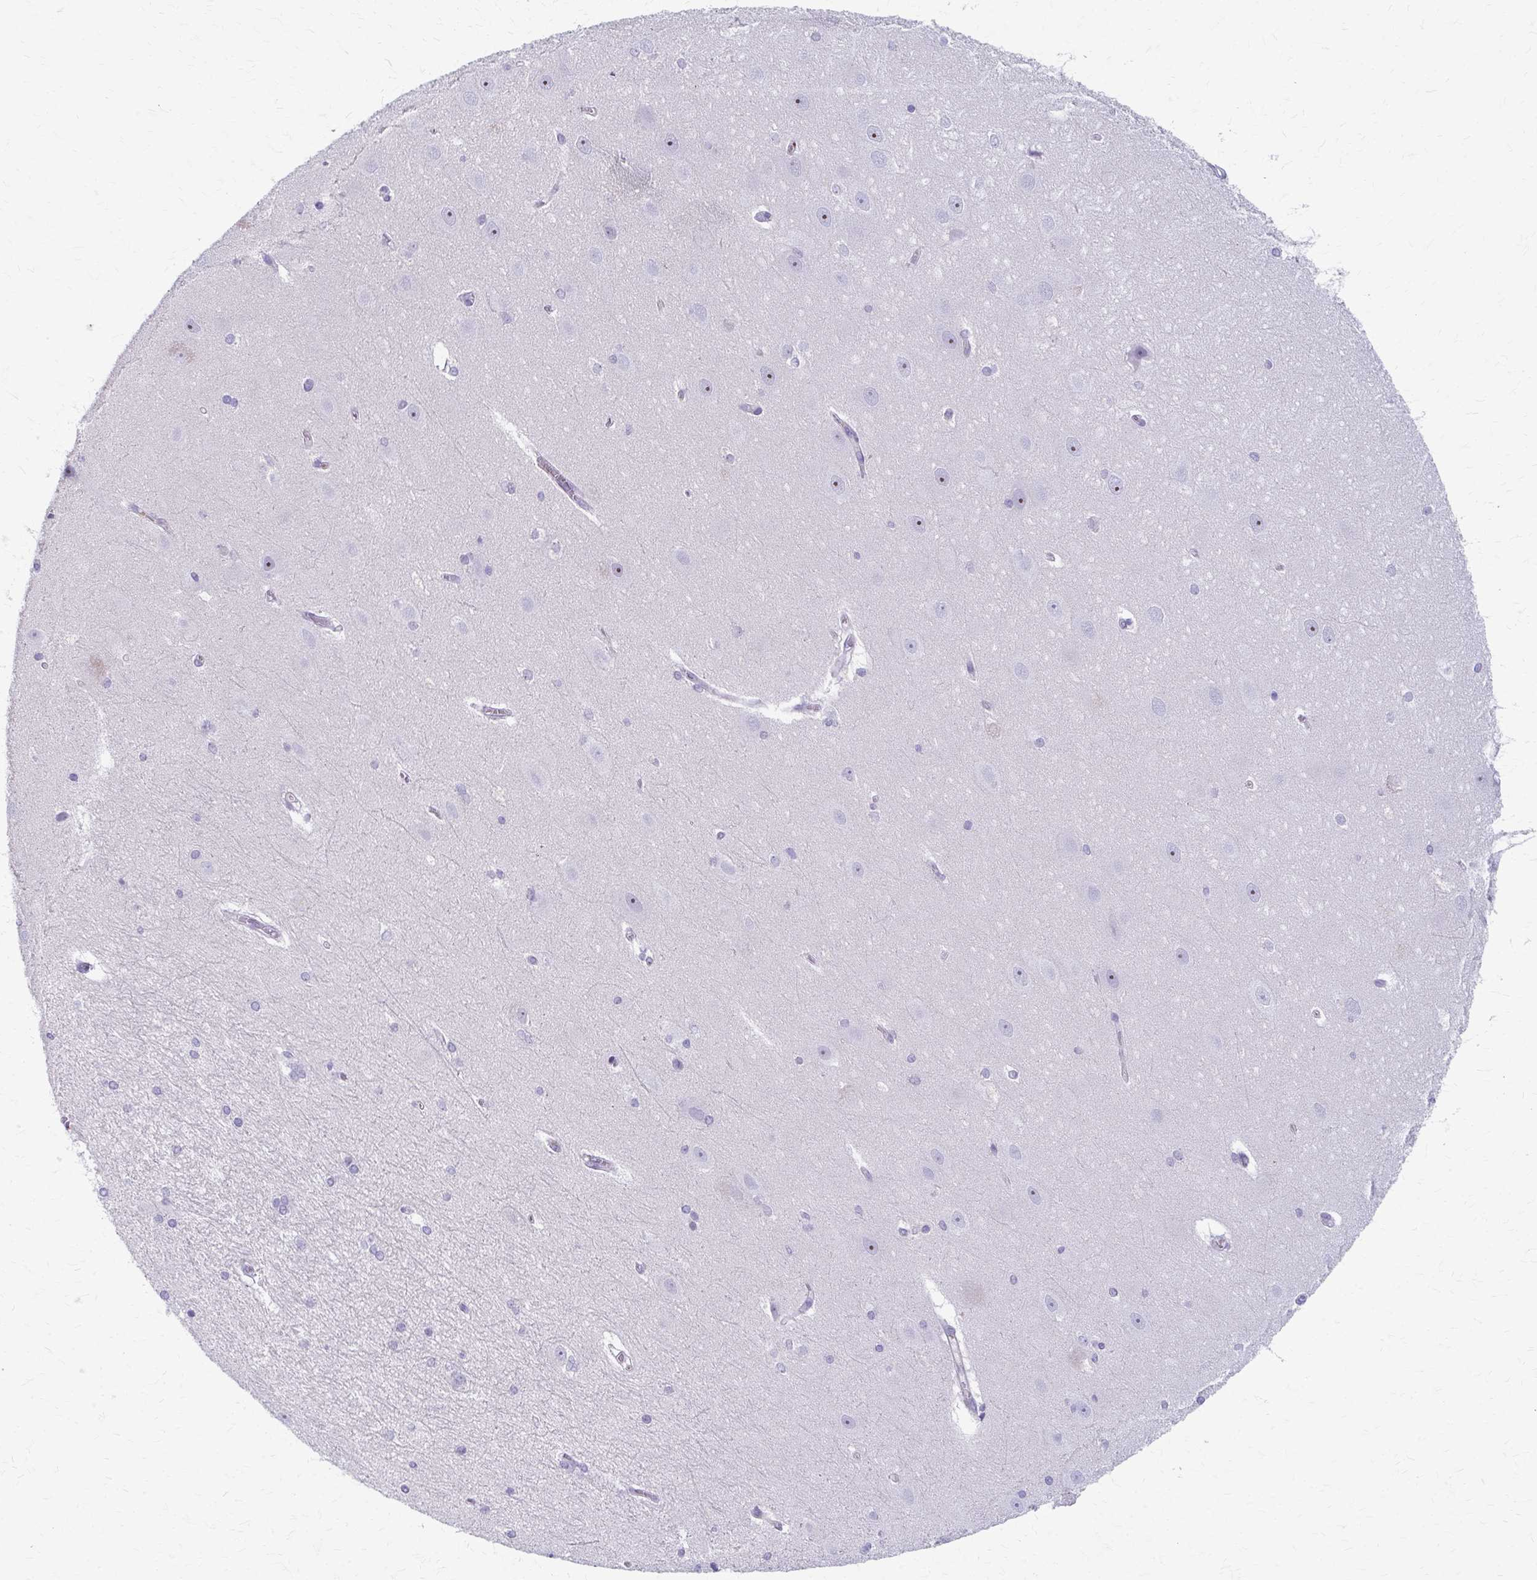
{"staining": {"intensity": "negative", "quantity": "none", "location": "none"}, "tissue": "hippocampus", "cell_type": "Glial cells", "image_type": "normal", "snomed": [{"axis": "morphology", "description": "Normal tissue, NOS"}, {"axis": "topography", "description": "Cerebral cortex"}, {"axis": "topography", "description": "Hippocampus"}], "caption": "The image exhibits no staining of glial cells in normal hippocampus.", "gene": "ADIPOQ", "patient": {"sex": "female", "age": 19}}